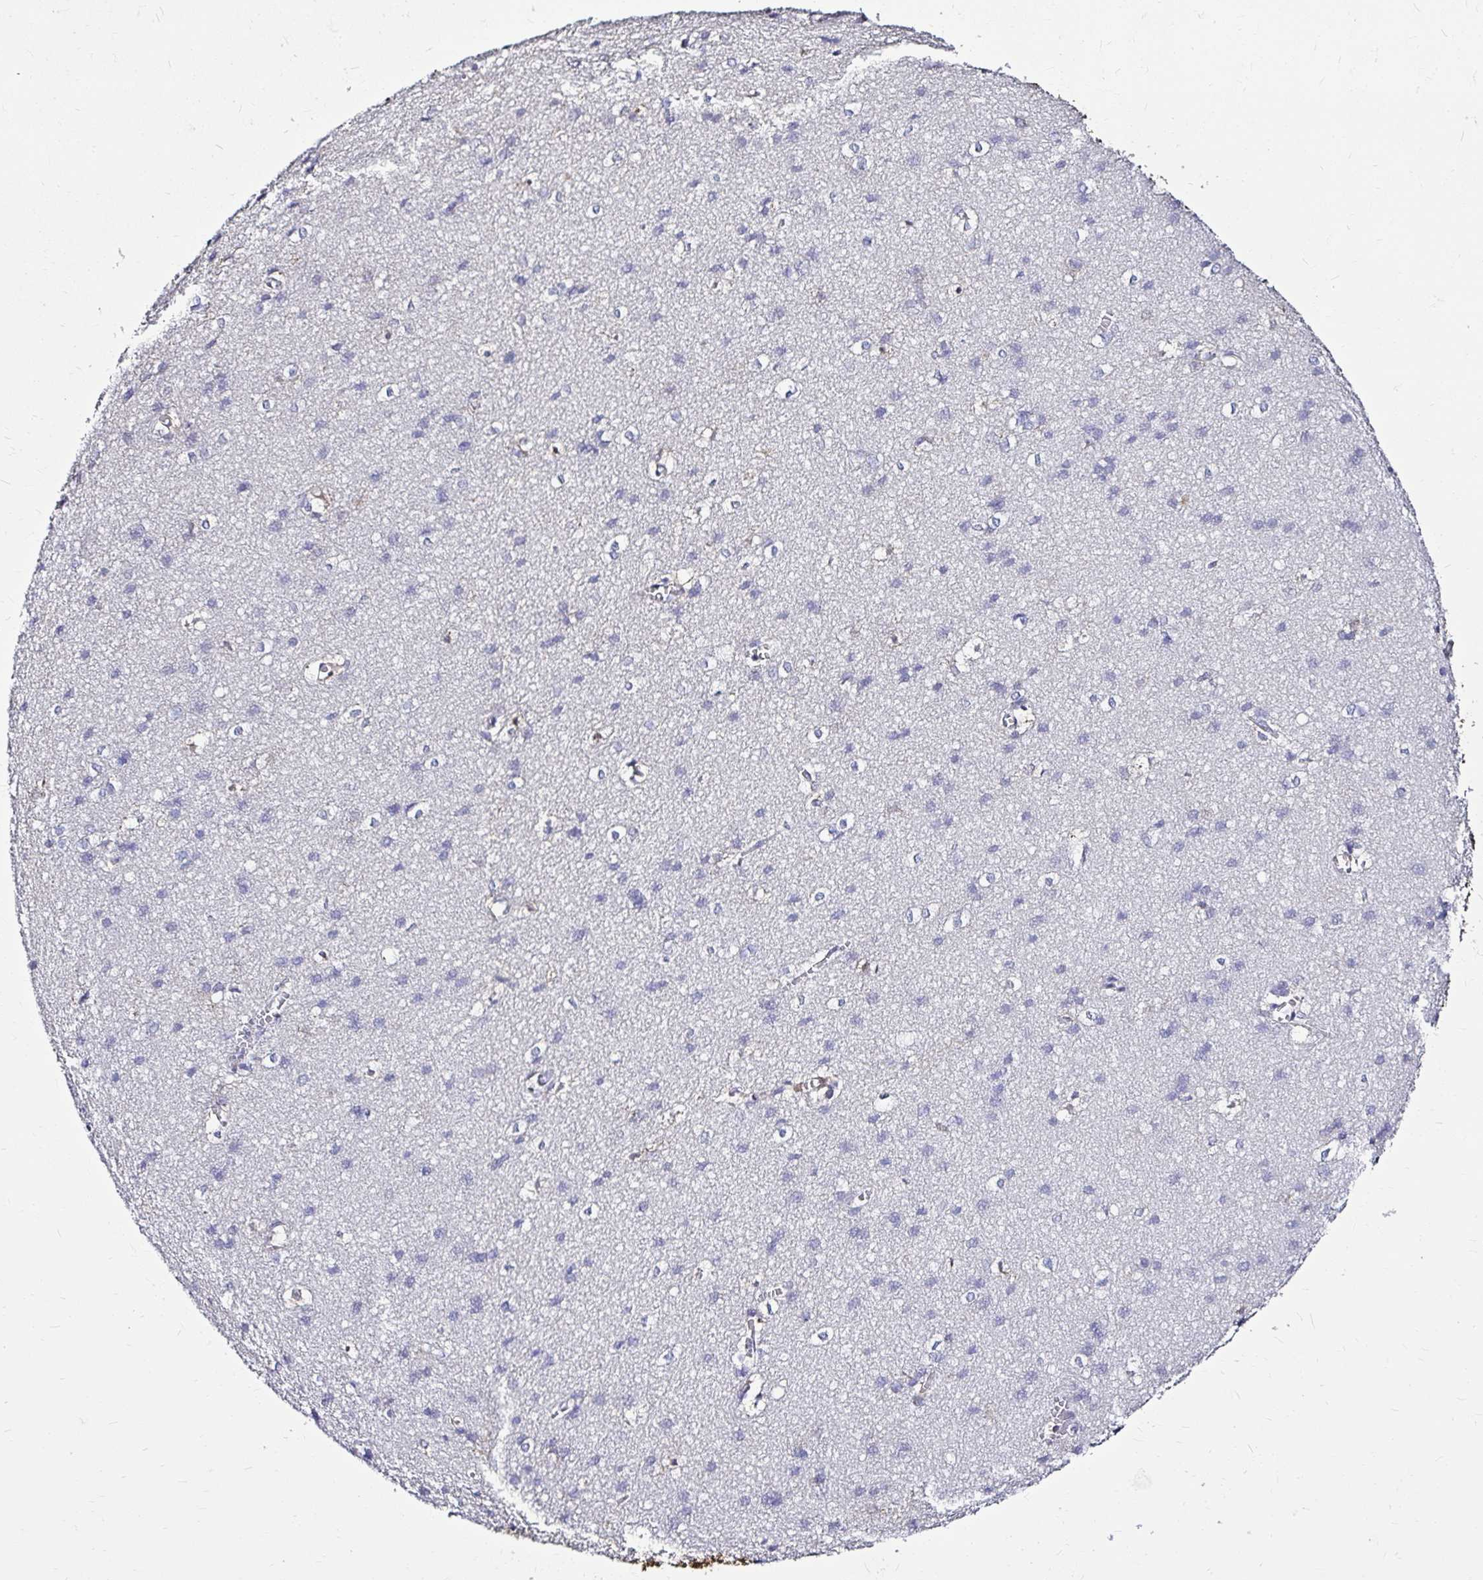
{"staining": {"intensity": "negative", "quantity": "none", "location": "none"}, "tissue": "cerebral cortex", "cell_type": "Endothelial cells", "image_type": "normal", "snomed": [{"axis": "morphology", "description": "Normal tissue, NOS"}, {"axis": "topography", "description": "Cerebral cortex"}], "caption": "Micrograph shows no significant protein positivity in endothelial cells of benign cerebral cortex. The staining was performed using DAB to visualize the protein expression in brown, while the nuclei were stained in blue with hematoxylin (Magnification: 20x).", "gene": "IDH1", "patient": {"sex": "male", "age": 37}}